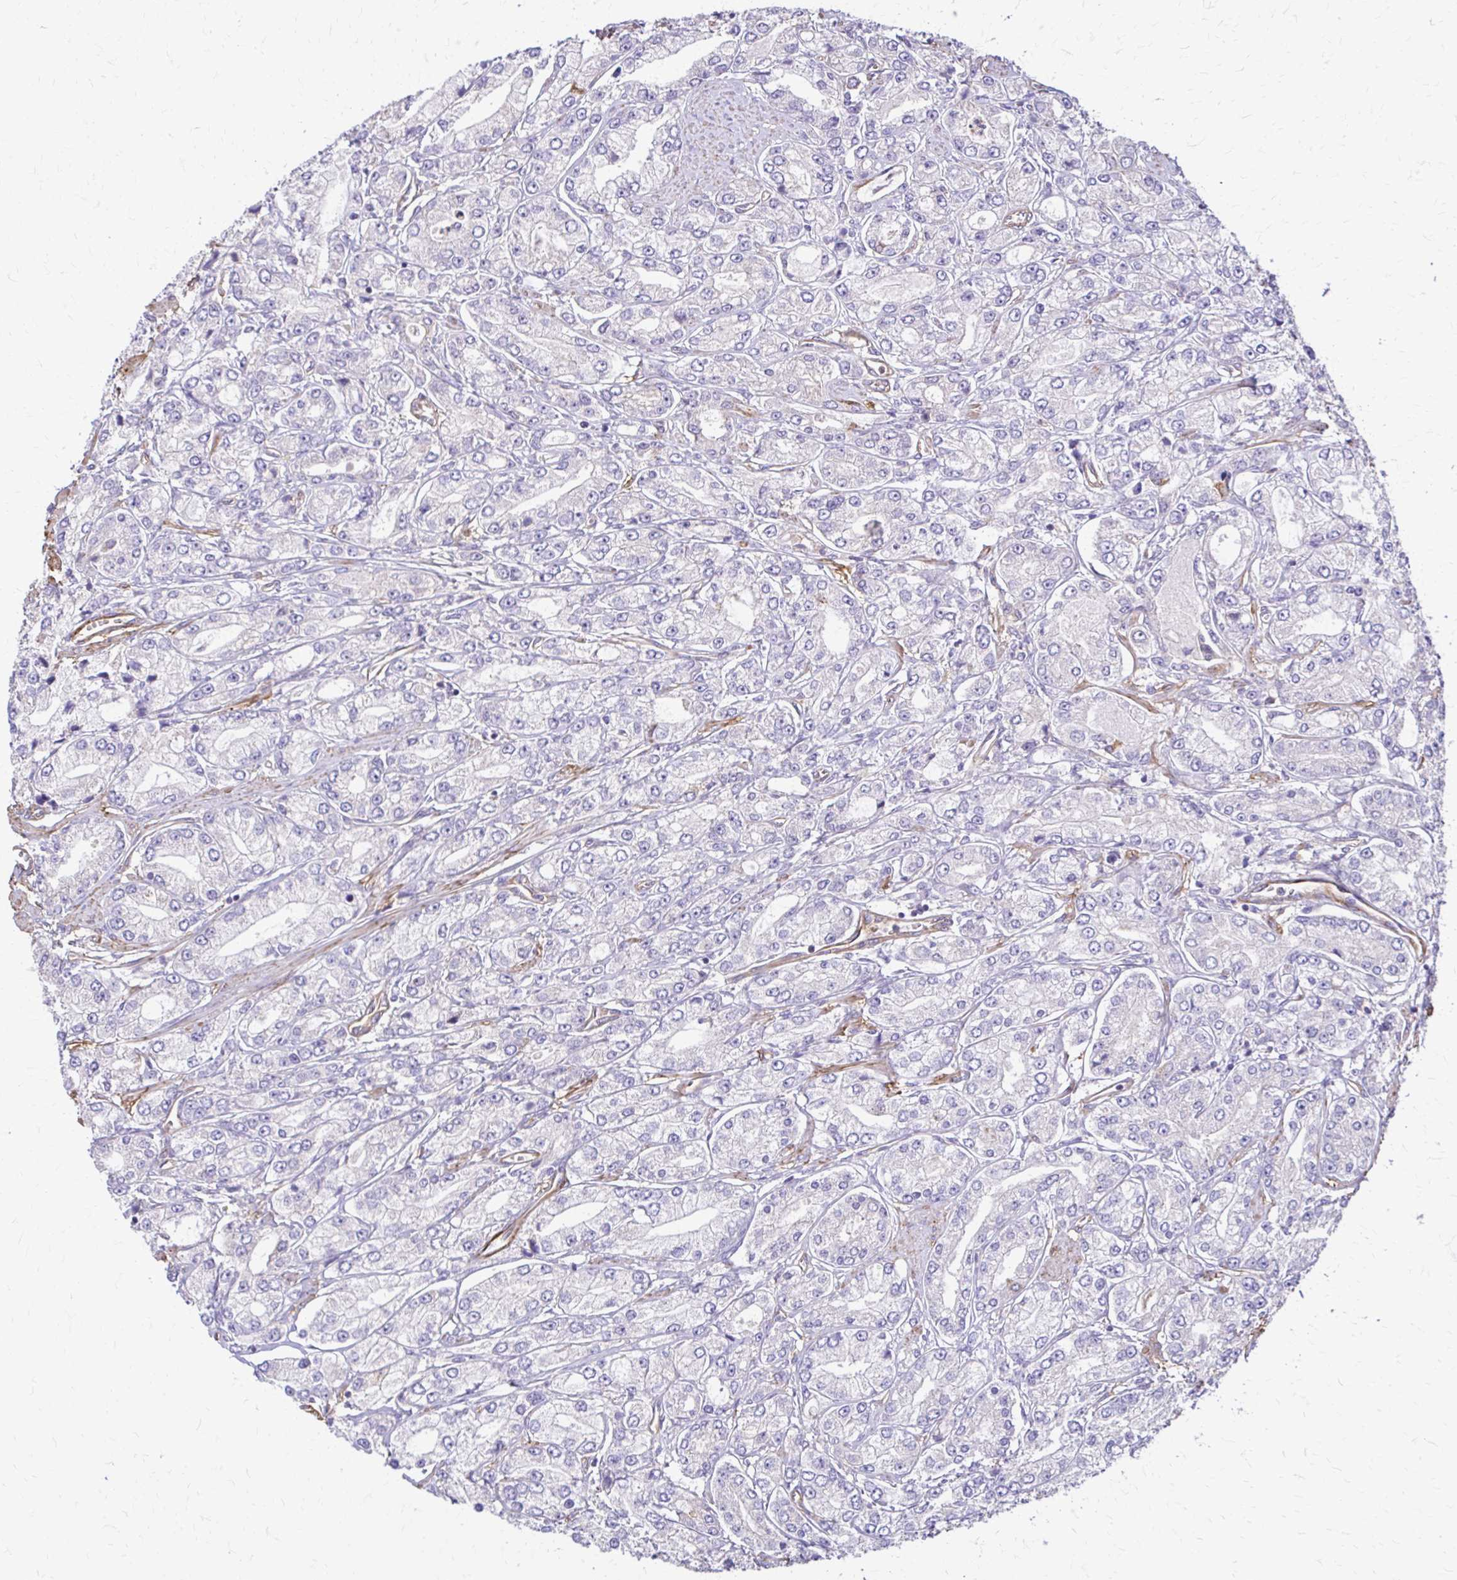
{"staining": {"intensity": "negative", "quantity": "none", "location": "none"}, "tissue": "prostate cancer", "cell_type": "Tumor cells", "image_type": "cancer", "snomed": [{"axis": "morphology", "description": "Adenocarcinoma, High grade"}, {"axis": "topography", "description": "Prostate"}], "caption": "Image shows no significant protein positivity in tumor cells of prostate cancer.", "gene": "DSP", "patient": {"sex": "male", "age": 66}}